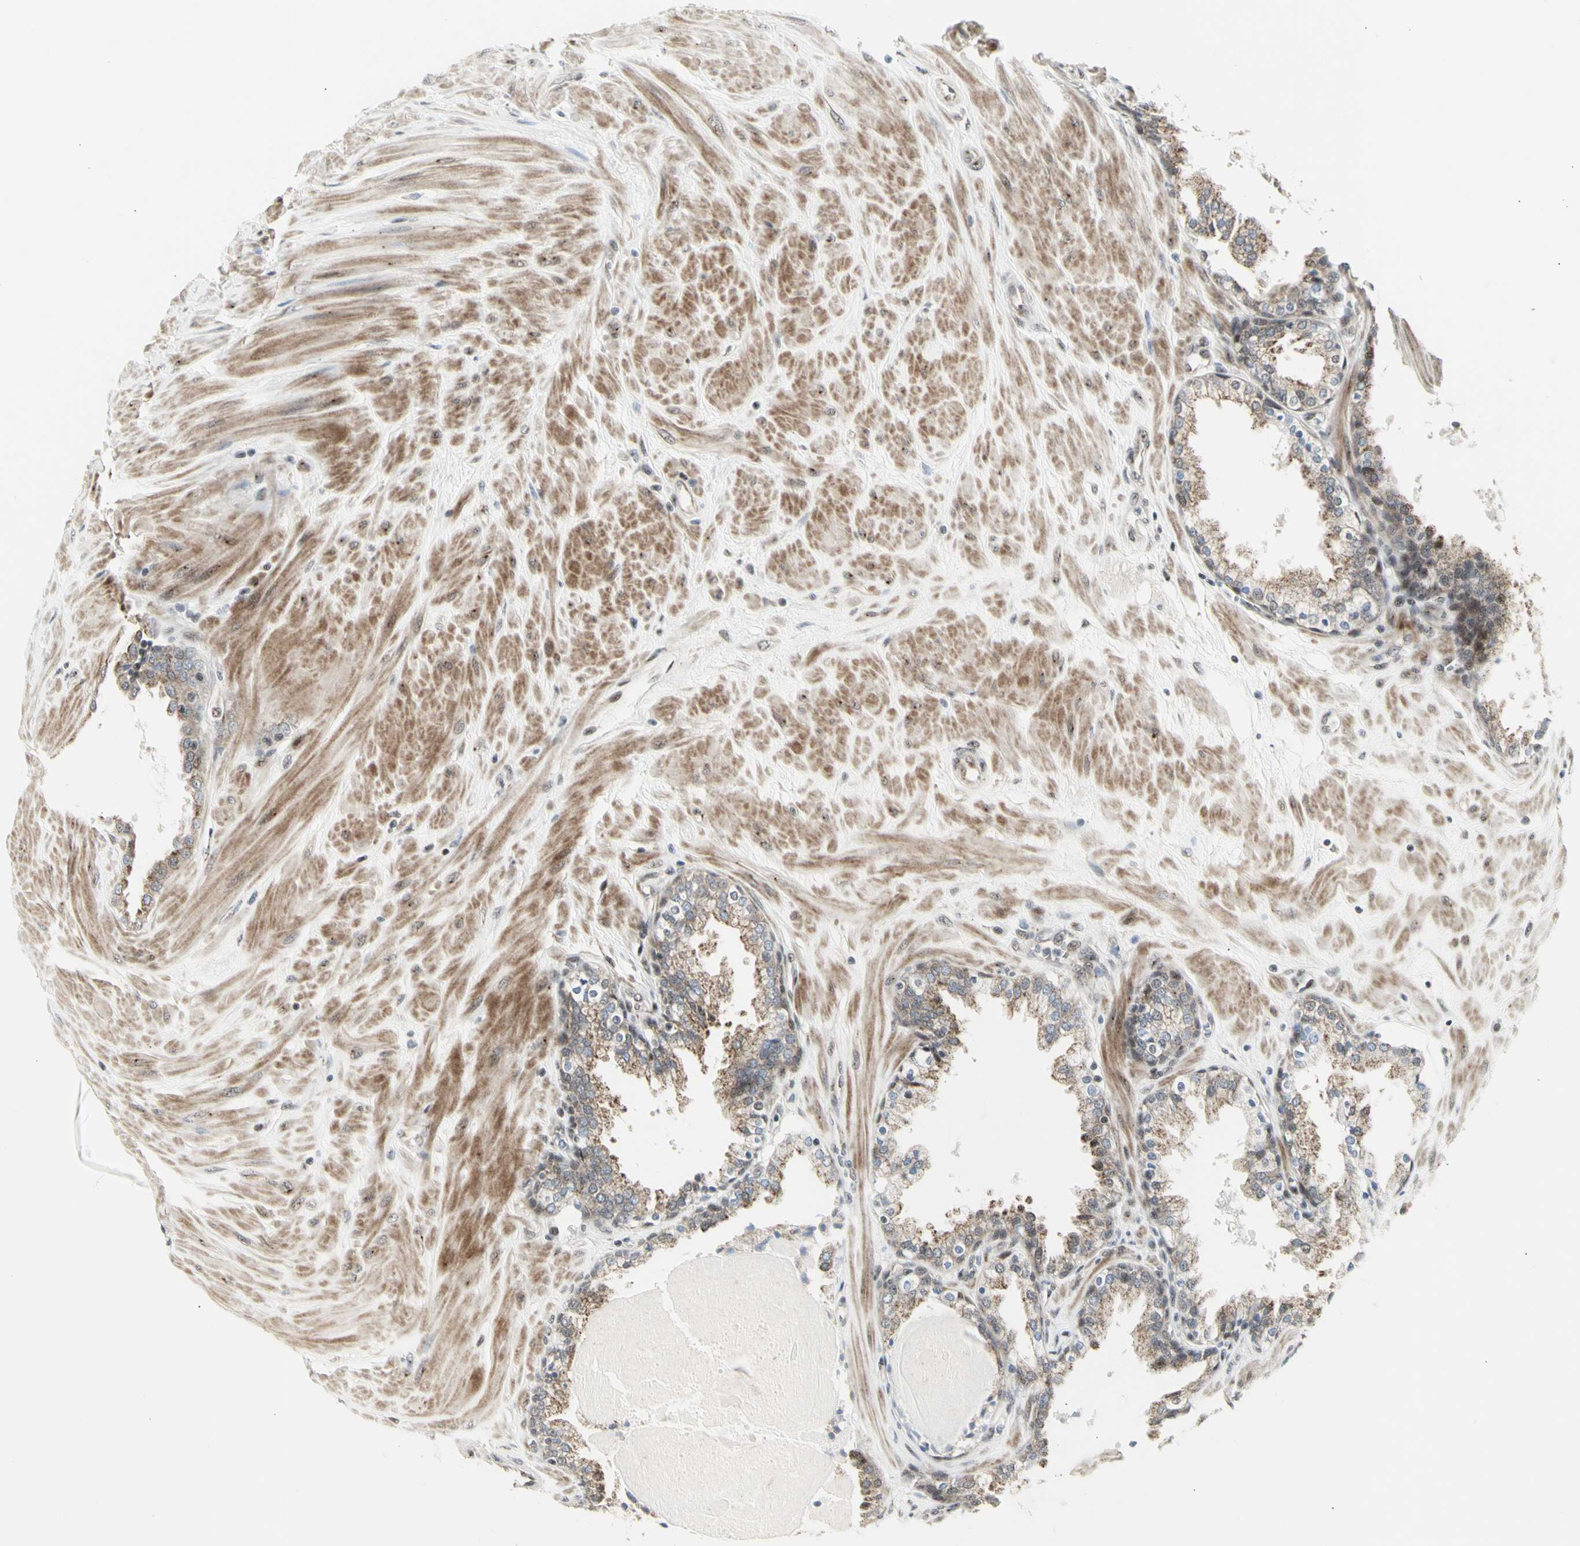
{"staining": {"intensity": "weak", "quantity": "25%-75%", "location": "cytoplasmic/membranous"}, "tissue": "prostate", "cell_type": "Glandular cells", "image_type": "normal", "snomed": [{"axis": "morphology", "description": "Normal tissue, NOS"}, {"axis": "topography", "description": "Prostate"}], "caption": "Protein staining of benign prostate exhibits weak cytoplasmic/membranous positivity in about 25%-75% of glandular cells. (DAB (3,3'-diaminobenzidine) = brown stain, brightfield microscopy at high magnification).", "gene": "DHRS7B", "patient": {"sex": "male", "age": 51}}